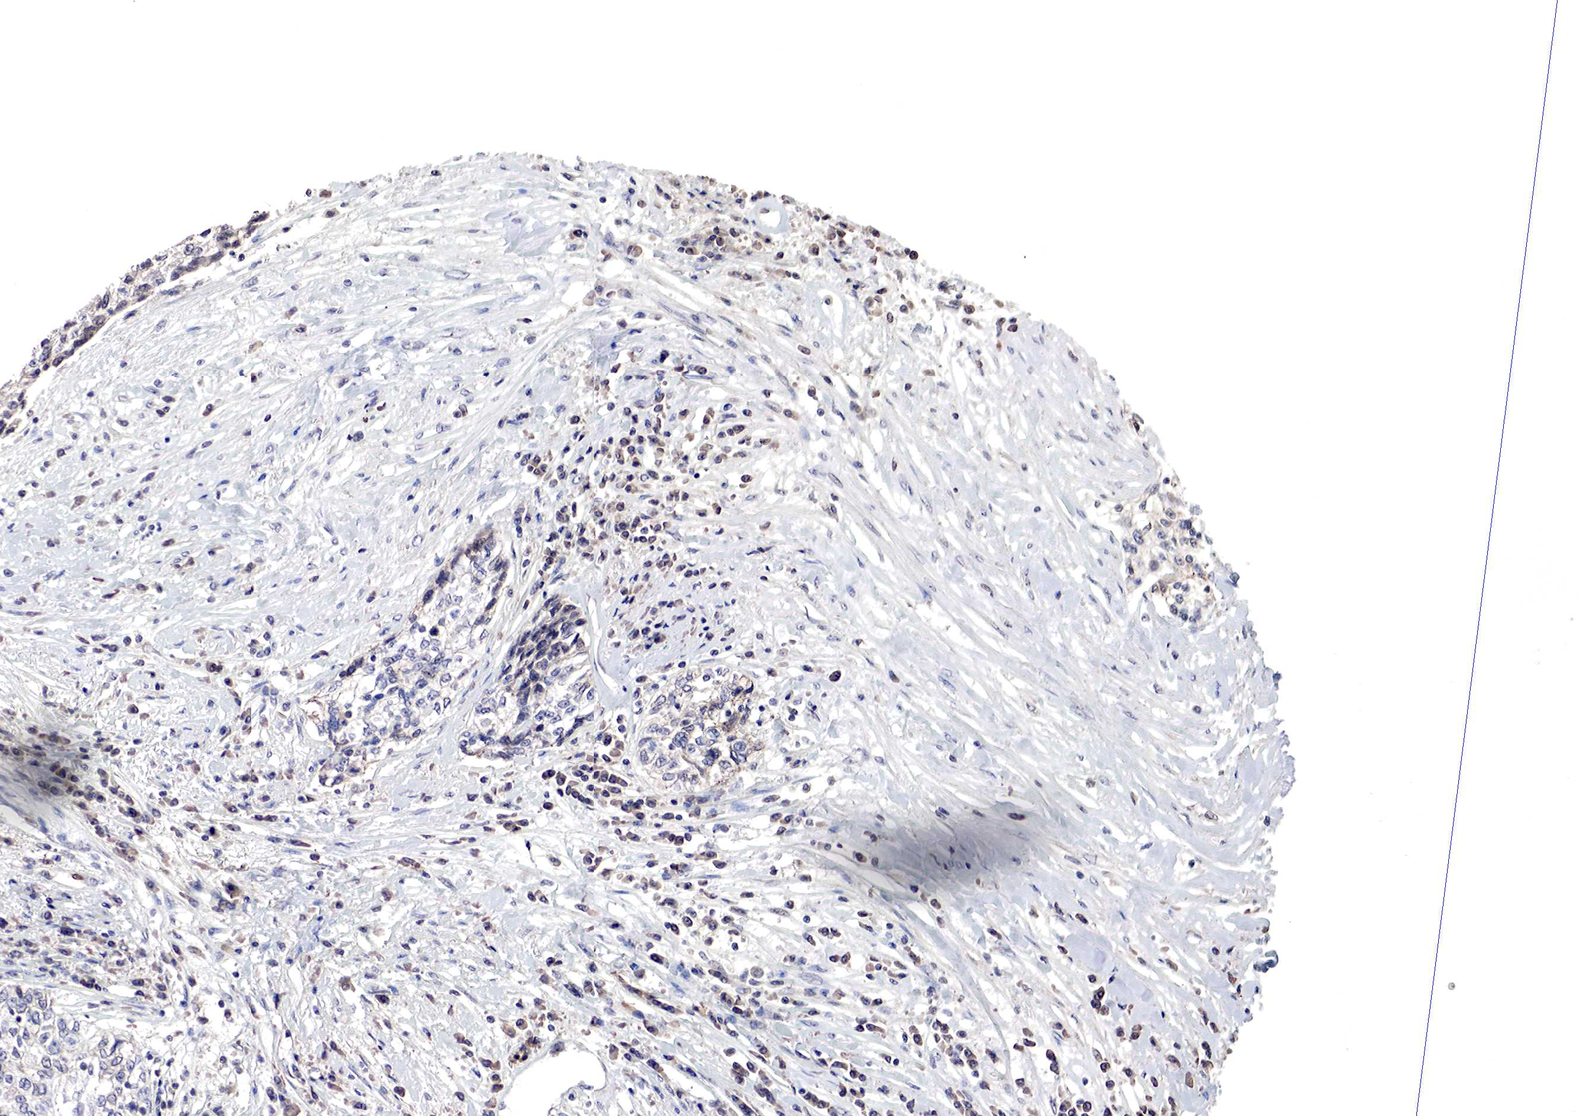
{"staining": {"intensity": "negative", "quantity": "none", "location": "none"}, "tissue": "cervical cancer", "cell_type": "Tumor cells", "image_type": "cancer", "snomed": [{"axis": "morphology", "description": "Squamous cell carcinoma, NOS"}, {"axis": "topography", "description": "Cervix"}], "caption": "Image shows no significant protein positivity in tumor cells of cervical cancer. (Stains: DAB immunohistochemistry (IHC) with hematoxylin counter stain, Microscopy: brightfield microscopy at high magnification).", "gene": "DACH2", "patient": {"sex": "female", "age": 57}}